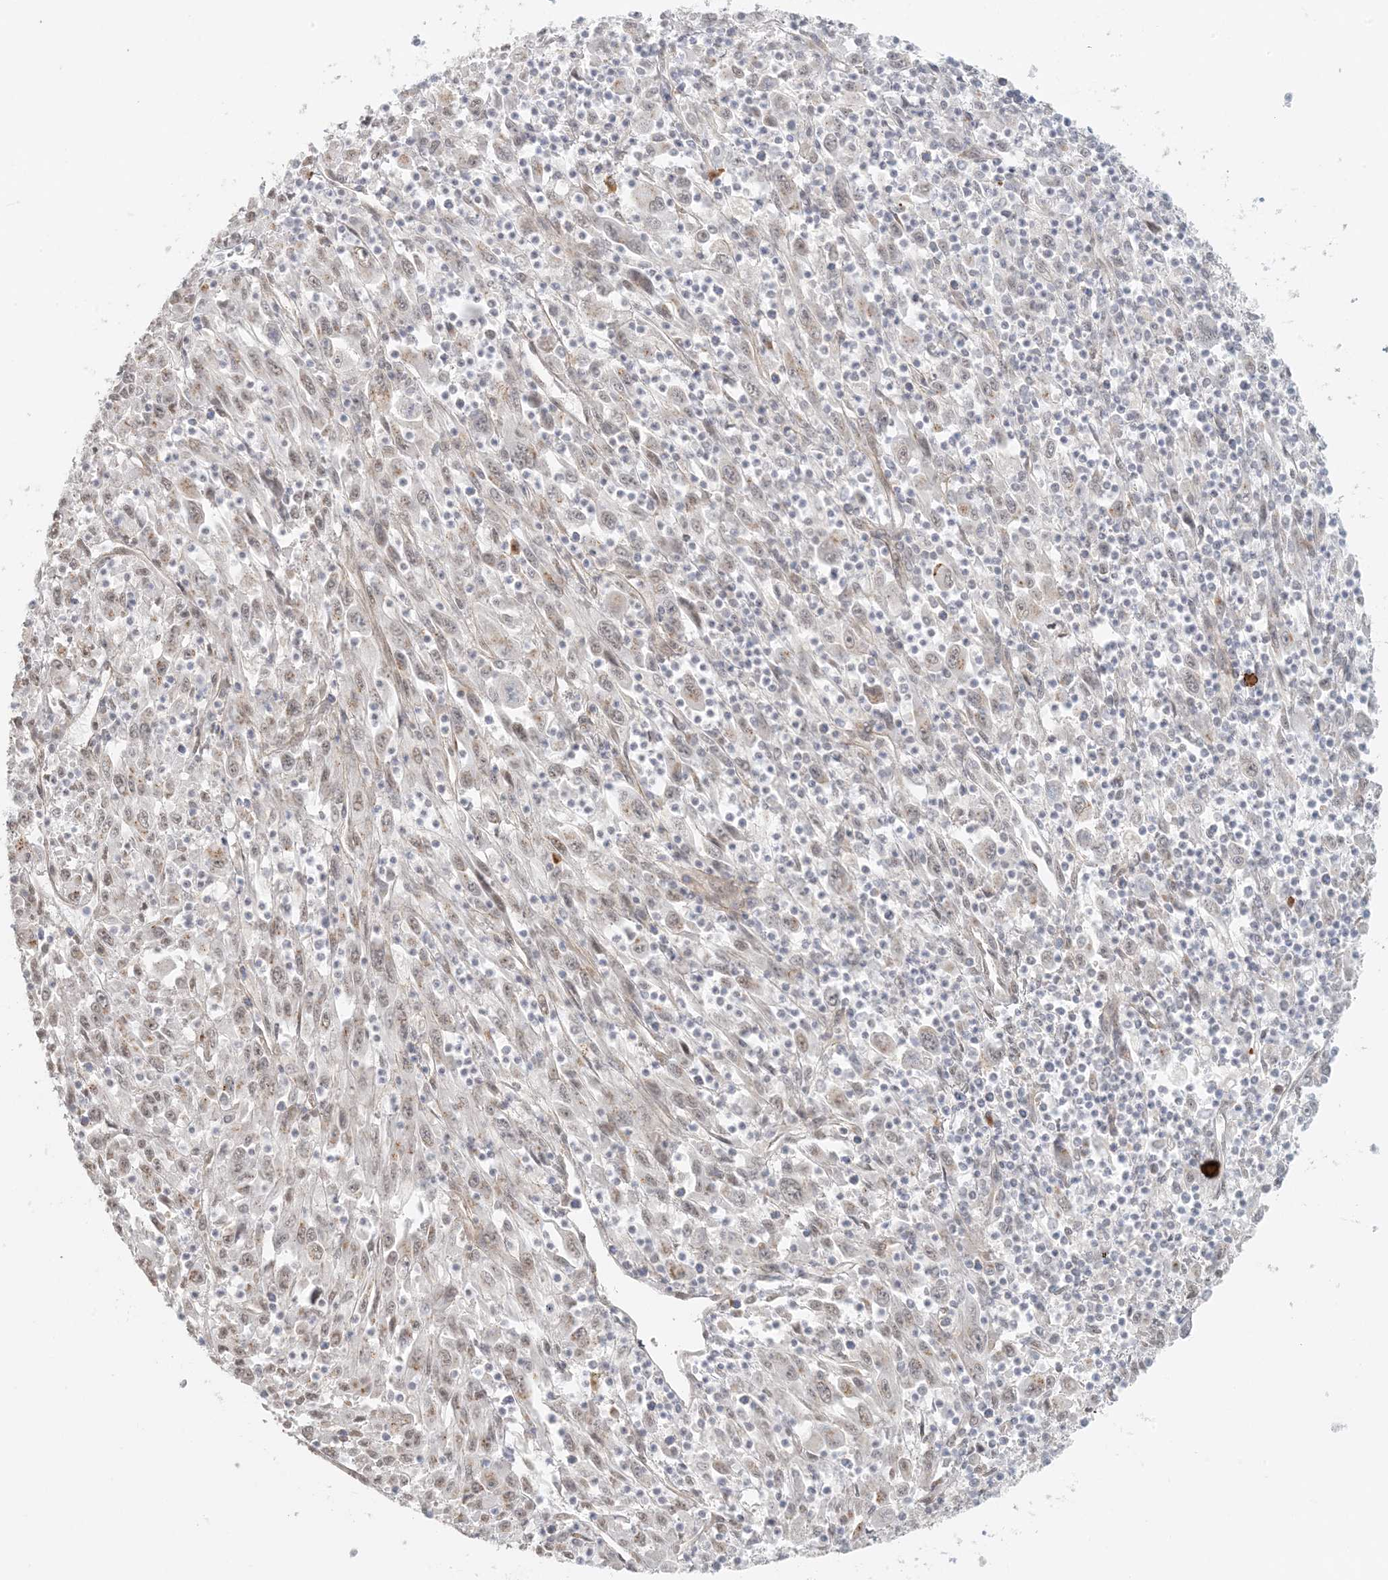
{"staining": {"intensity": "moderate", "quantity": "25%-75%", "location": "cytoplasmic/membranous"}, "tissue": "melanoma", "cell_type": "Tumor cells", "image_type": "cancer", "snomed": [{"axis": "morphology", "description": "Malignant melanoma, Metastatic site"}, {"axis": "topography", "description": "Skin"}], "caption": "High-power microscopy captured an IHC micrograph of melanoma, revealing moderate cytoplasmic/membranous staining in approximately 25%-75% of tumor cells.", "gene": "ZCCHC4", "patient": {"sex": "female", "age": 56}}